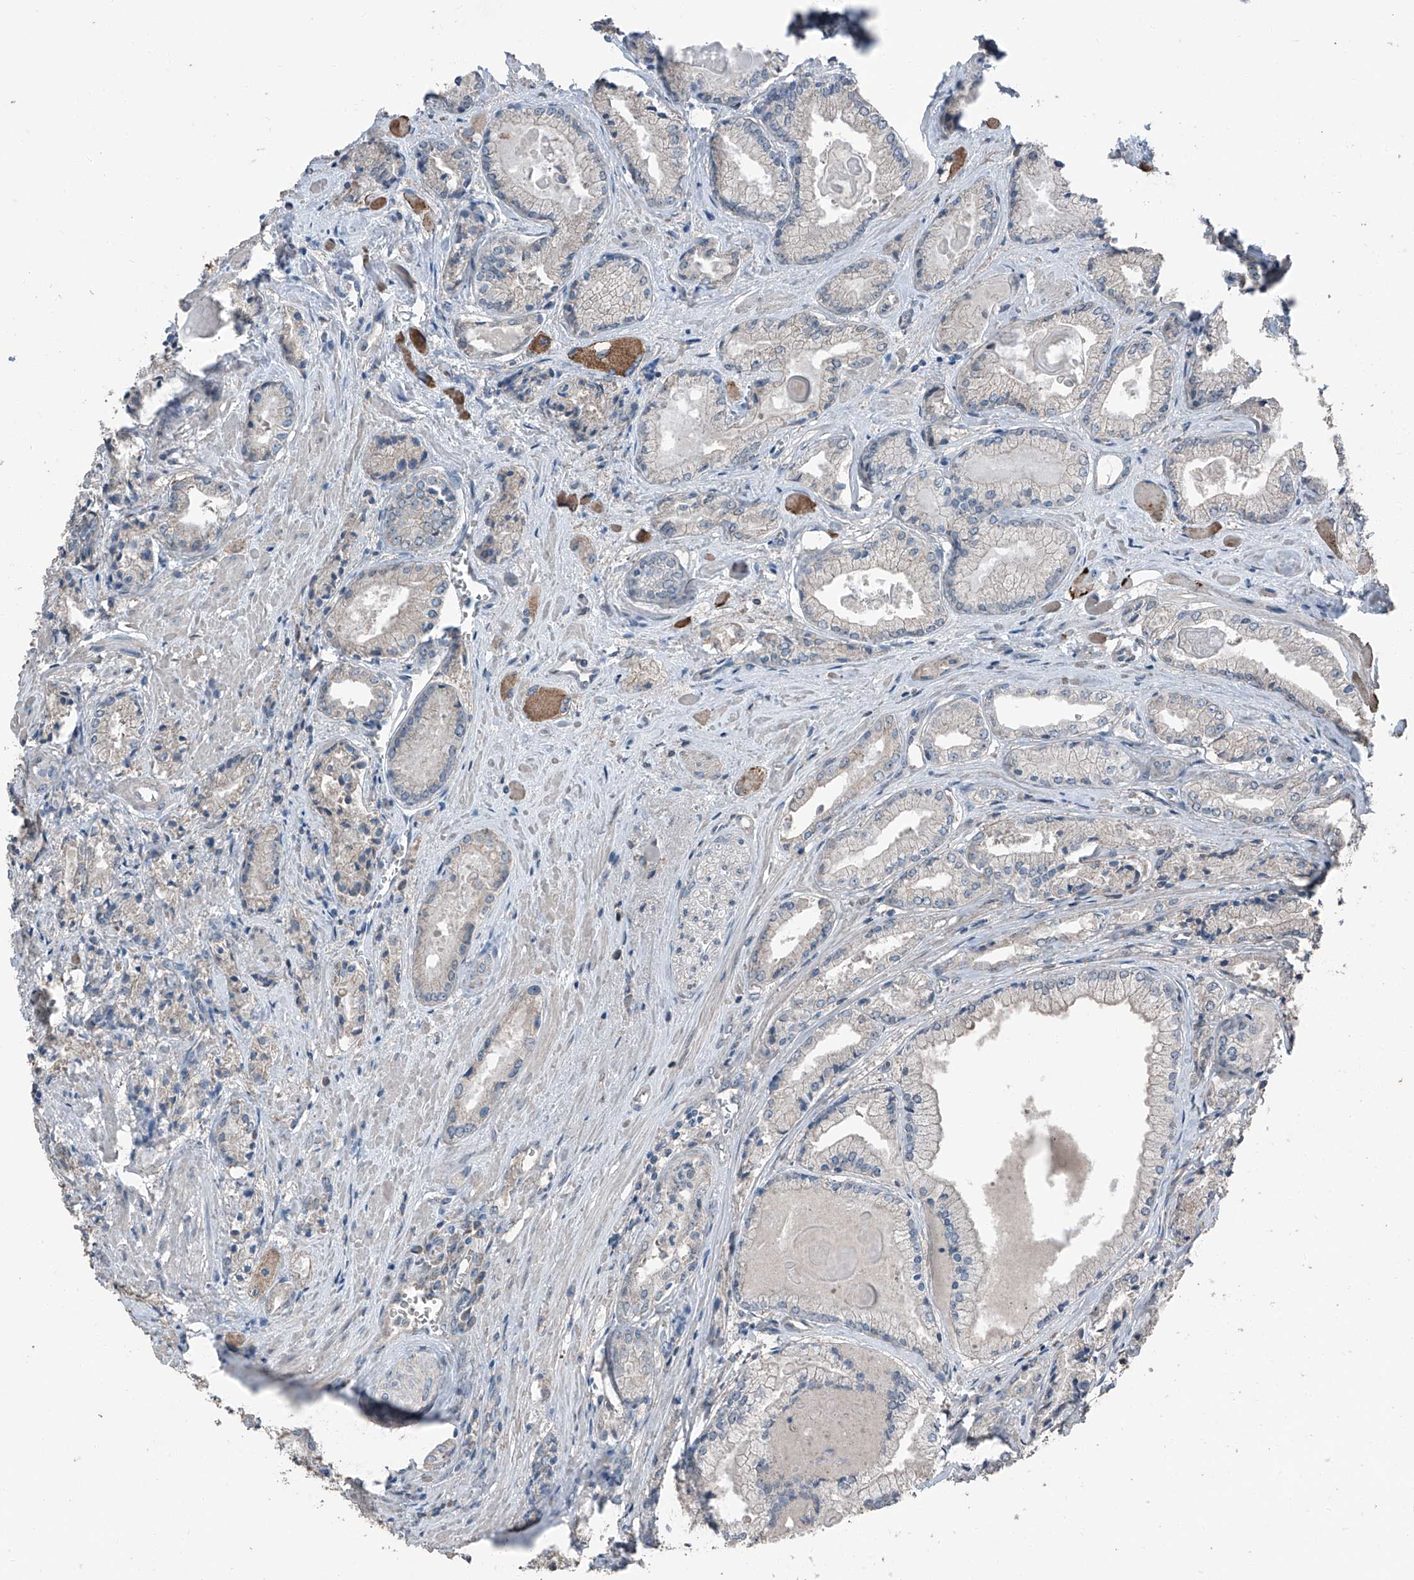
{"staining": {"intensity": "negative", "quantity": "none", "location": "none"}, "tissue": "prostate cancer", "cell_type": "Tumor cells", "image_type": "cancer", "snomed": [{"axis": "morphology", "description": "Adenocarcinoma, Low grade"}, {"axis": "topography", "description": "Prostate"}], "caption": "Tumor cells show no significant protein staining in prostate adenocarcinoma (low-grade).", "gene": "MAMLD1", "patient": {"sex": "male", "age": 60}}